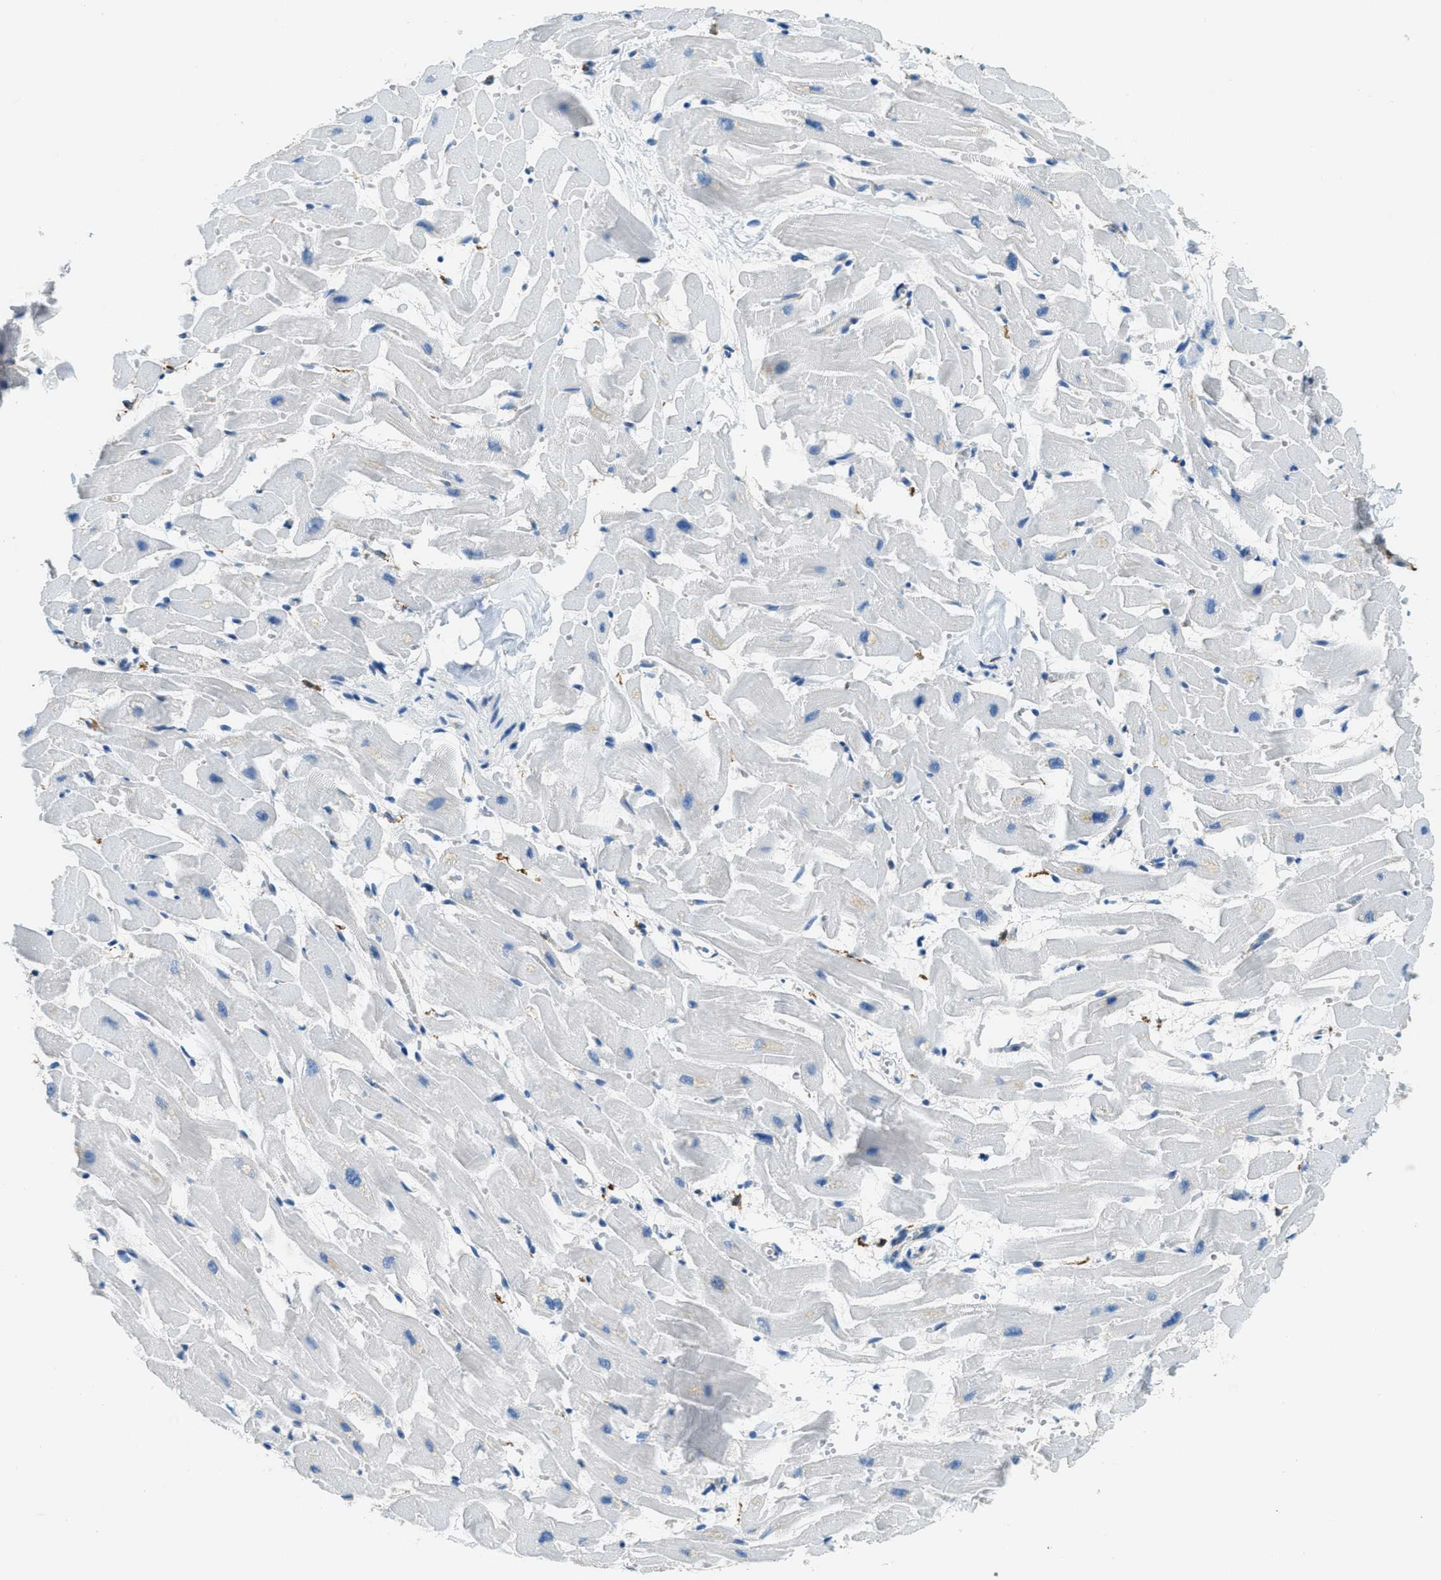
{"staining": {"intensity": "negative", "quantity": "none", "location": "none"}, "tissue": "heart muscle", "cell_type": "Cardiomyocytes", "image_type": "normal", "snomed": [{"axis": "morphology", "description": "Normal tissue, NOS"}, {"axis": "topography", "description": "Heart"}], "caption": "Human heart muscle stained for a protein using immunohistochemistry (IHC) shows no positivity in cardiomyocytes.", "gene": "AP2B1", "patient": {"sex": "female", "age": 19}}